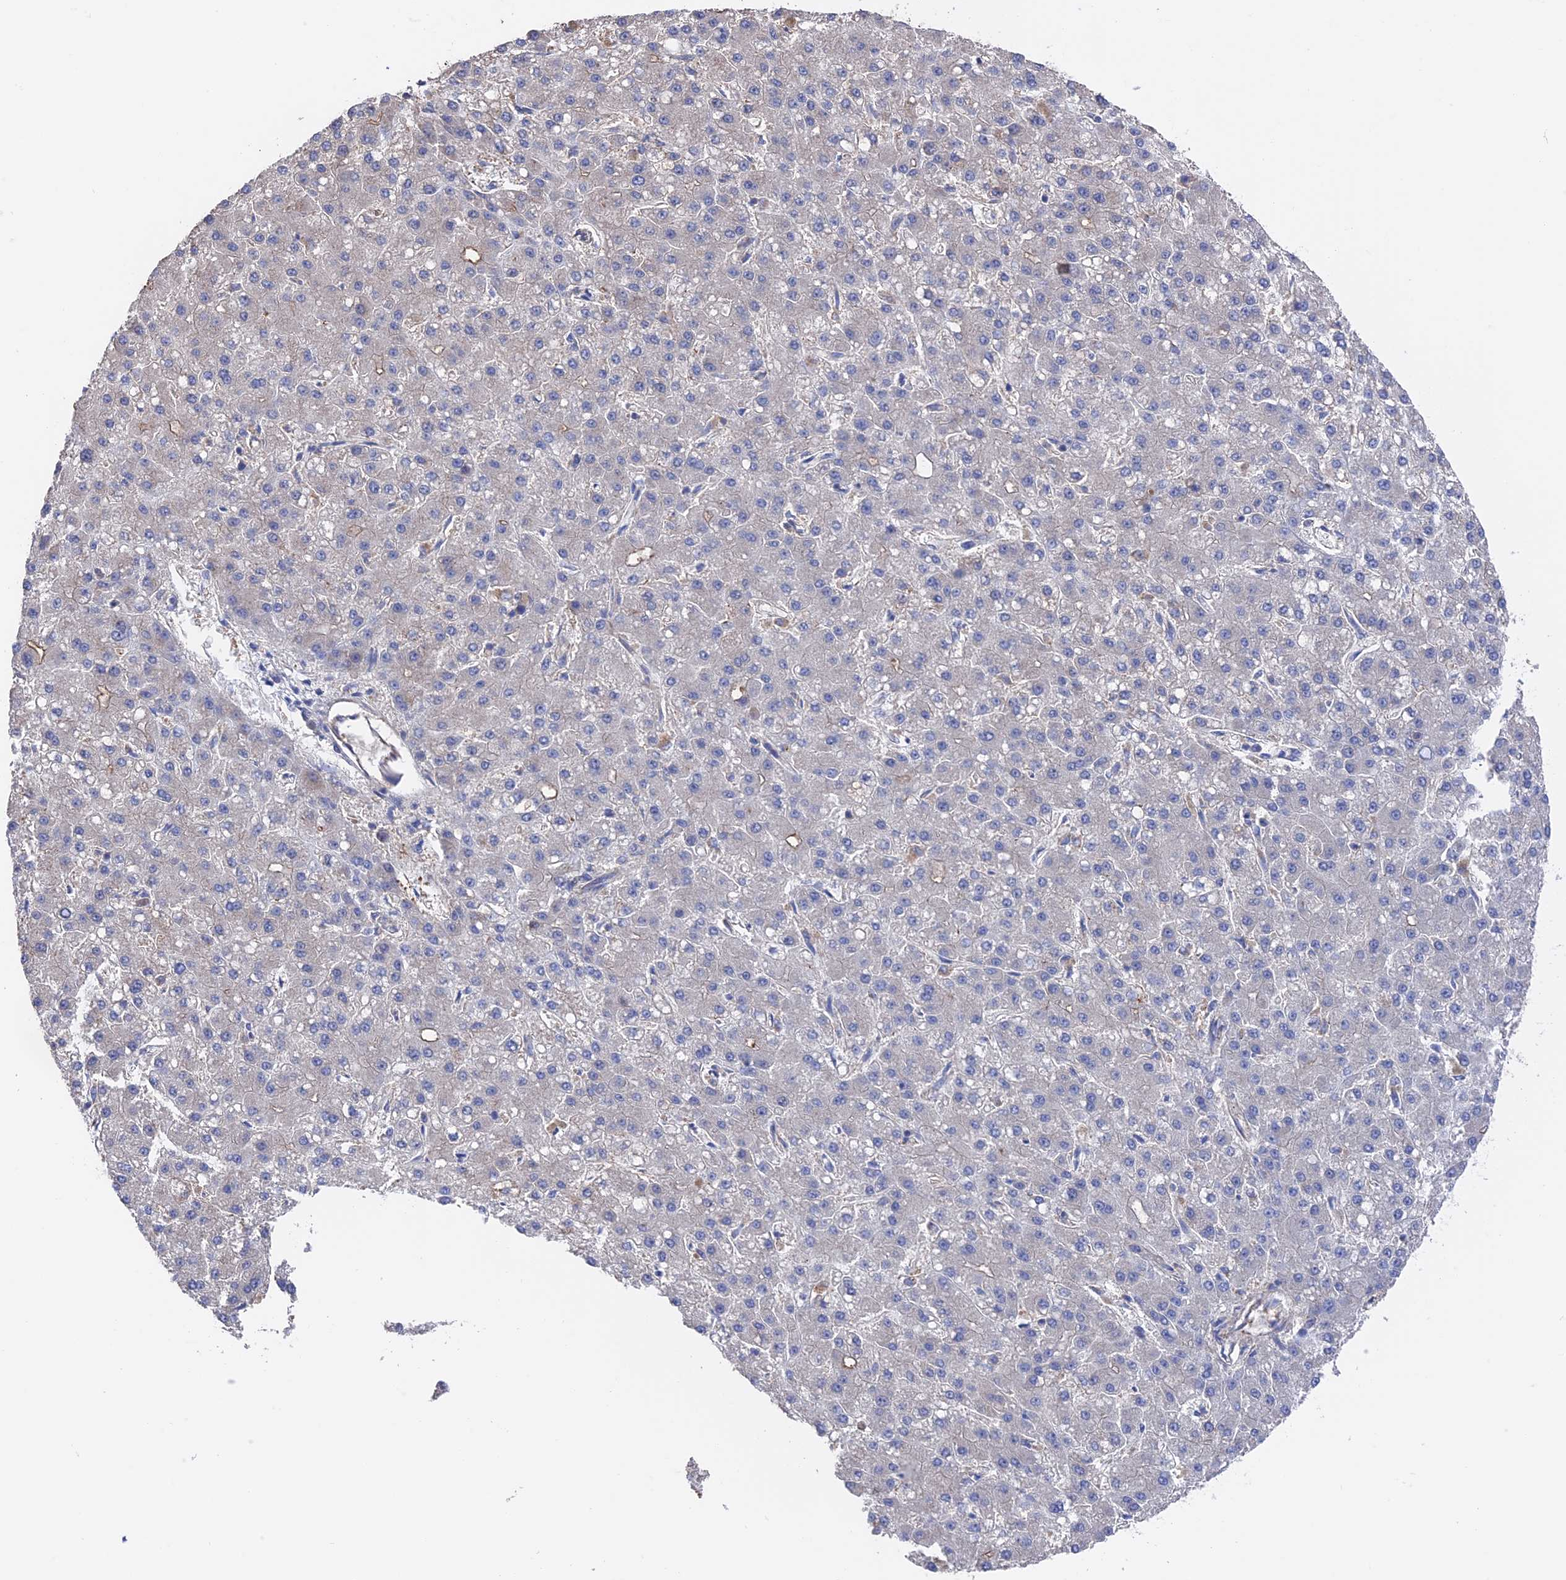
{"staining": {"intensity": "negative", "quantity": "none", "location": "none"}, "tissue": "liver cancer", "cell_type": "Tumor cells", "image_type": "cancer", "snomed": [{"axis": "morphology", "description": "Carcinoma, Hepatocellular, NOS"}, {"axis": "topography", "description": "Liver"}], "caption": "Hepatocellular carcinoma (liver) stained for a protein using IHC reveals no positivity tumor cells.", "gene": "HPF1", "patient": {"sex": "male", "age": 67}}